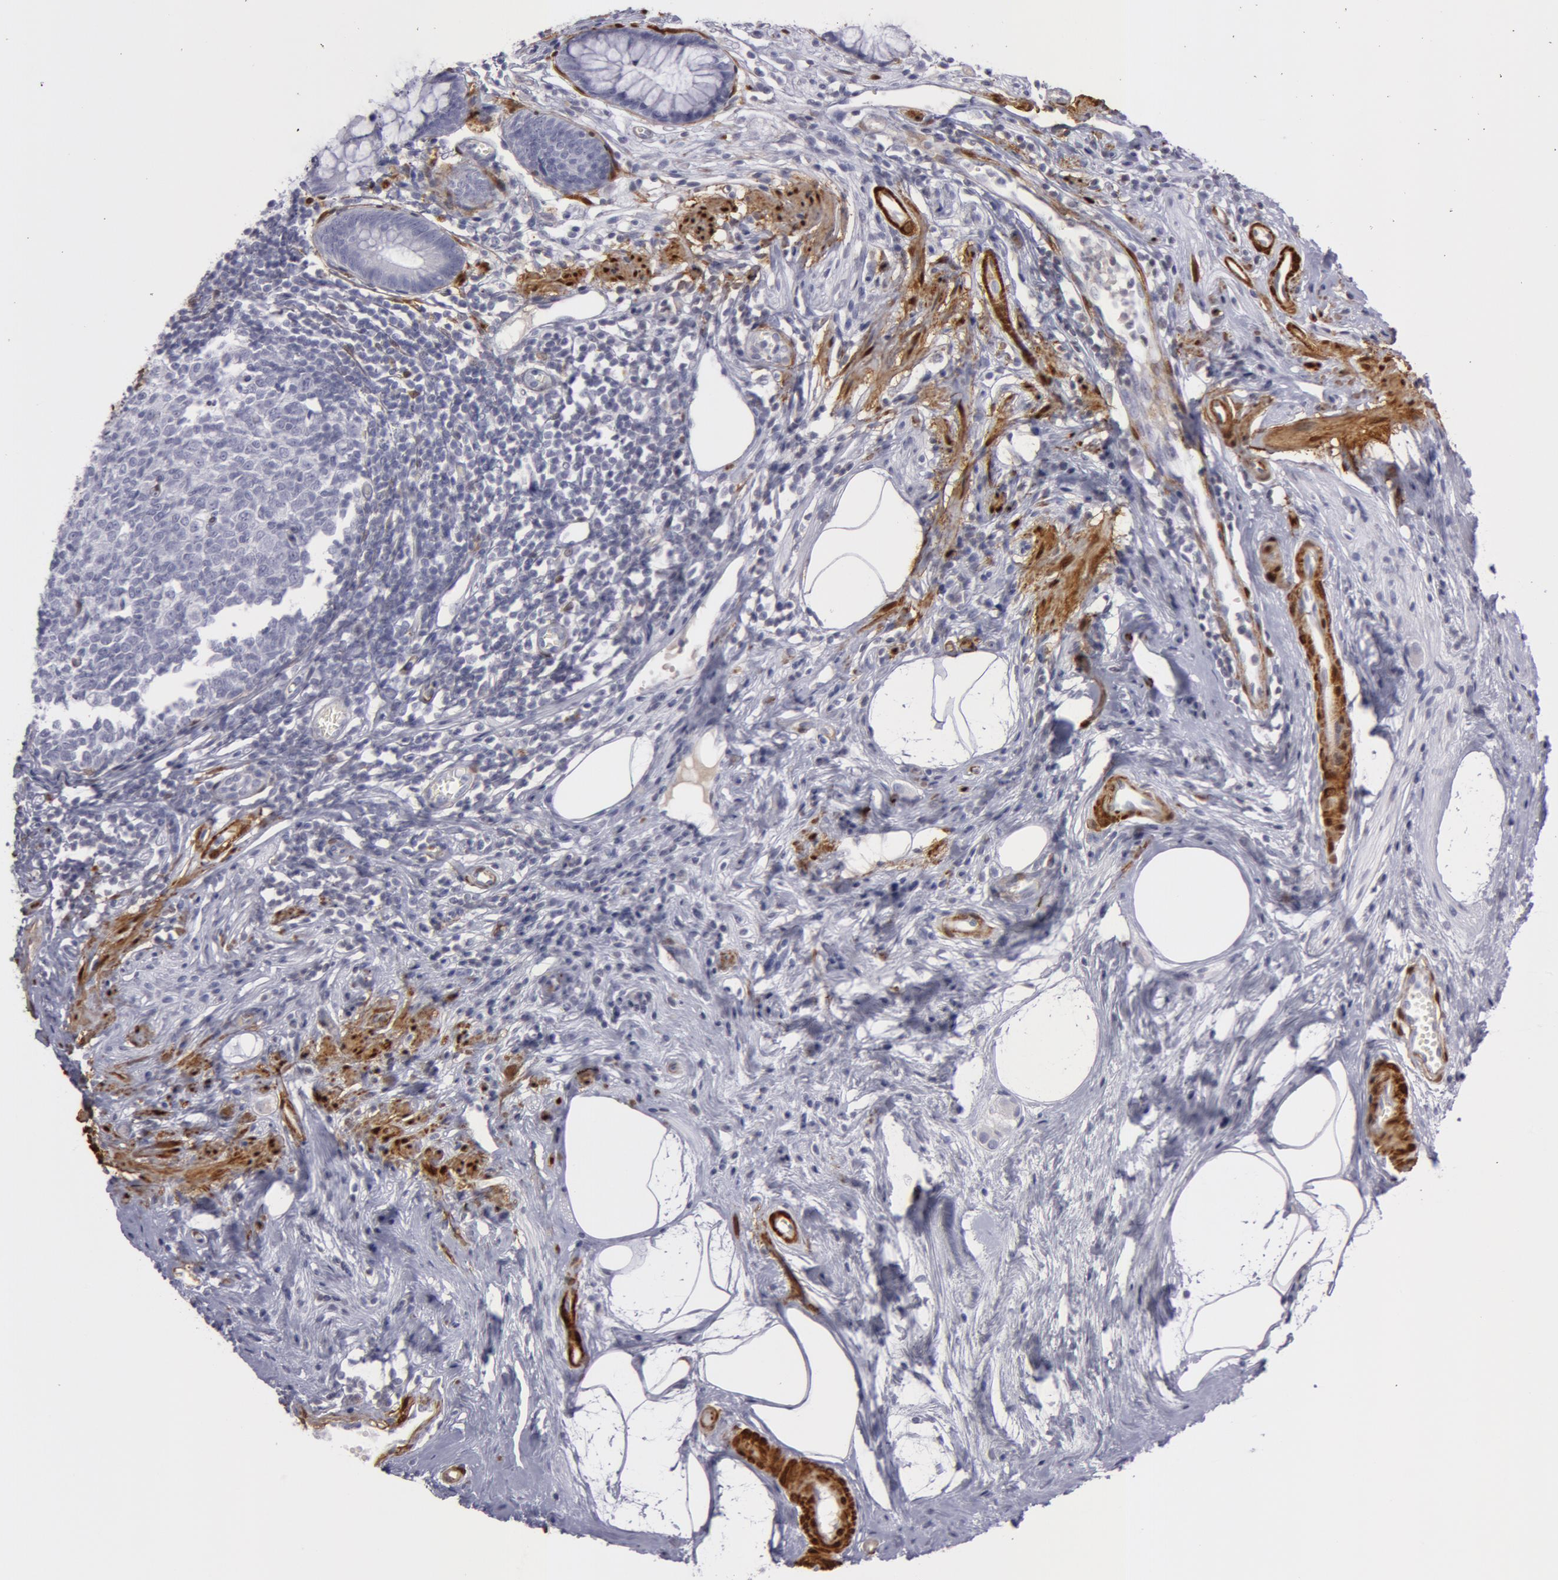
{"staining": {"intensity": "negative", "quantity": "none", "location": "none"}, "tissue": "appendix", "cell_type": "Glandular cells", "image_type": "normal", "snomed": [{"axis": "morphology", "description": "Normal tissue, NOS"}, {"axis": "topography", "description": "Appendix"}], "caption": "High power microscopy photomicrograph of an IHC histopathology image of unremarkable appendix, revealing no significant positivity in glandular cells.", "gene": "TAGLN", "patient": {"sex": "male", "age": 38}}